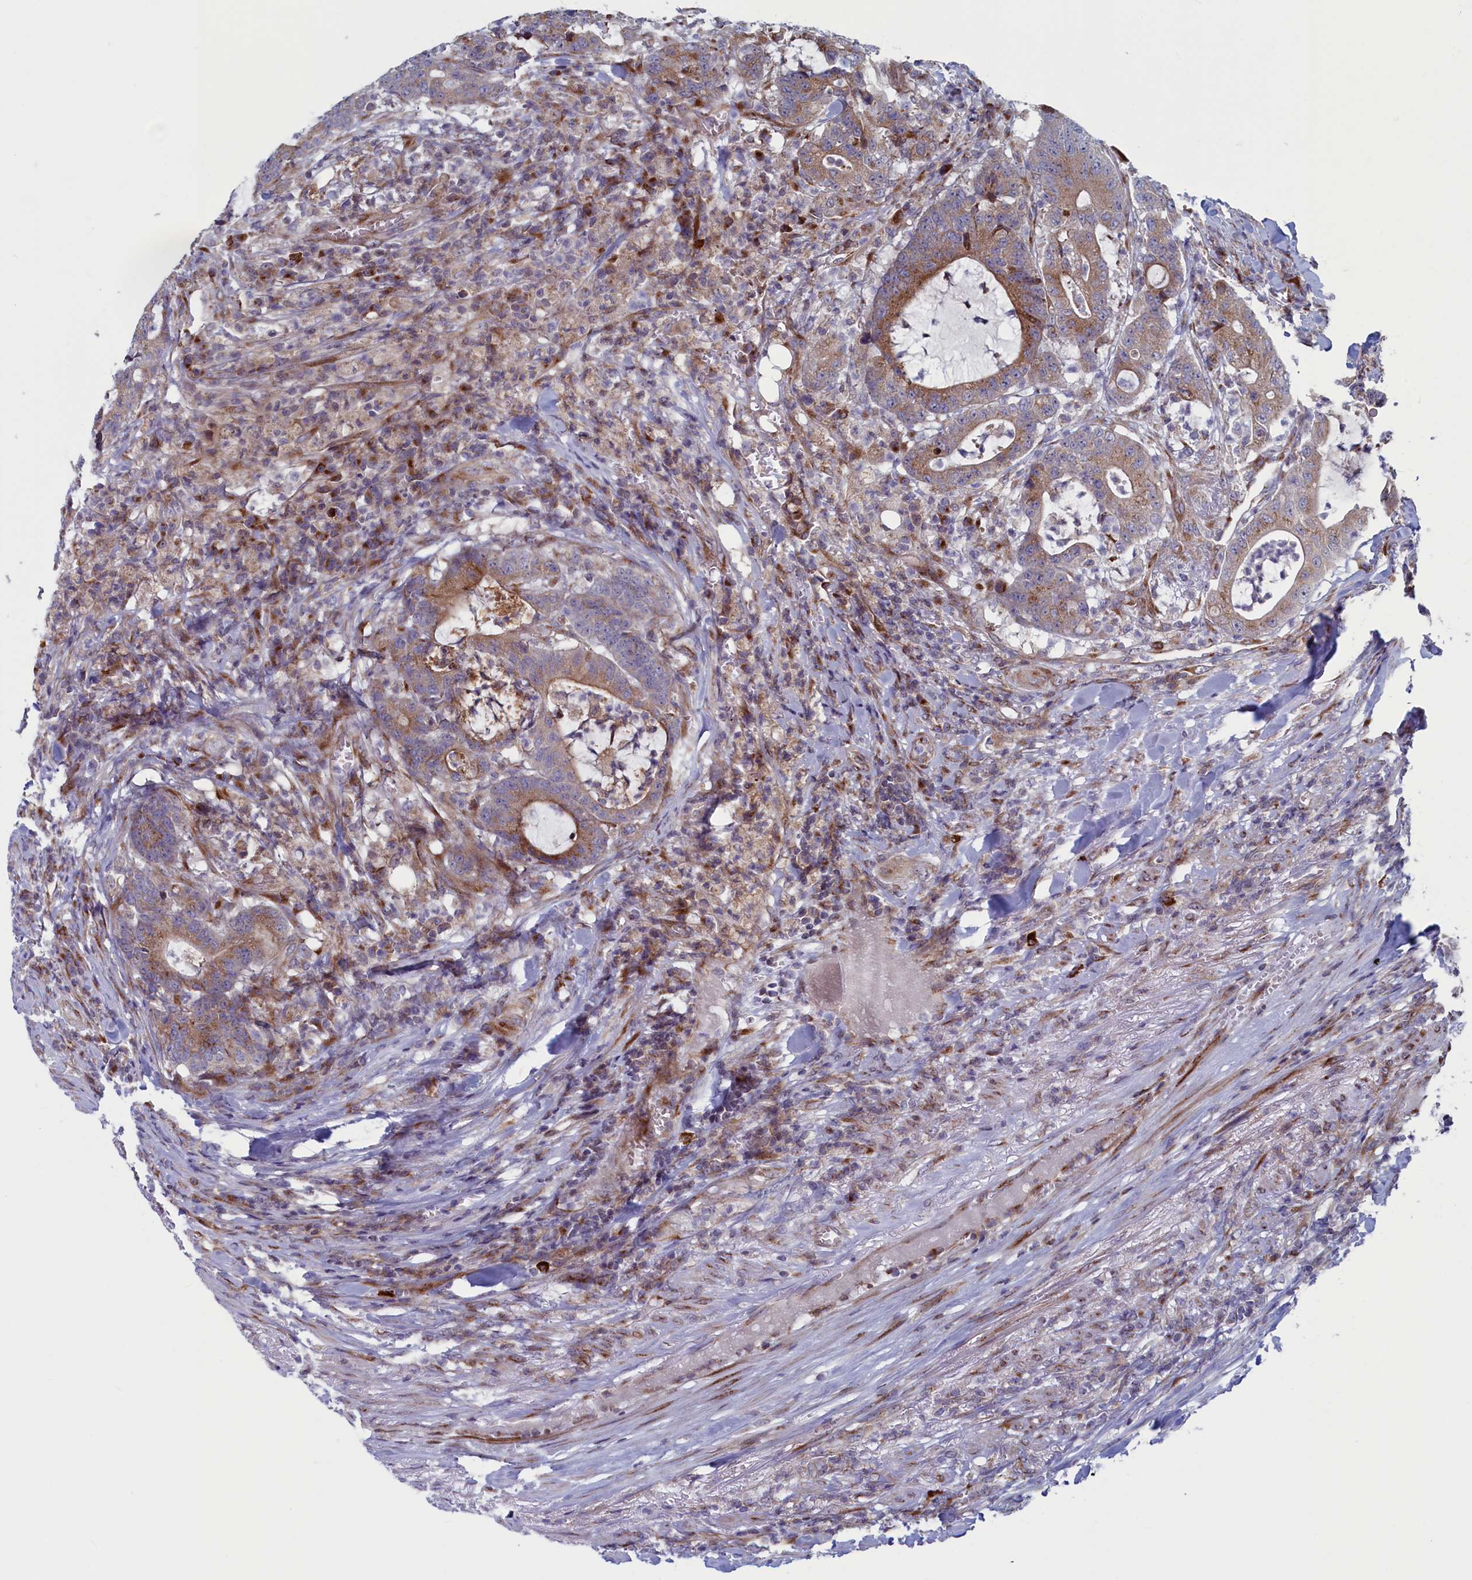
{"staining": {"intensity": "moderate", "quantity": "25%-75%", "location": "cytoplasmic/membranous"}, "tissue": "colorectal cancer", "cell_type": "Tumor cells", "image_type": "cancer", "snomed": [{"axis": "morphology", "description": "Adenocarcinoma, NOS"}, {"axis": "topography", "description": "Colon"}], "caption": "Adenocarcinoma (colorectal) stained with immunohistochemistry shows moderate cytoplasmic/membranous staining in about 25%-75% of tumor cells.", "gene": "MTFMT", "patient": {"sex": "female", "age": 84}}